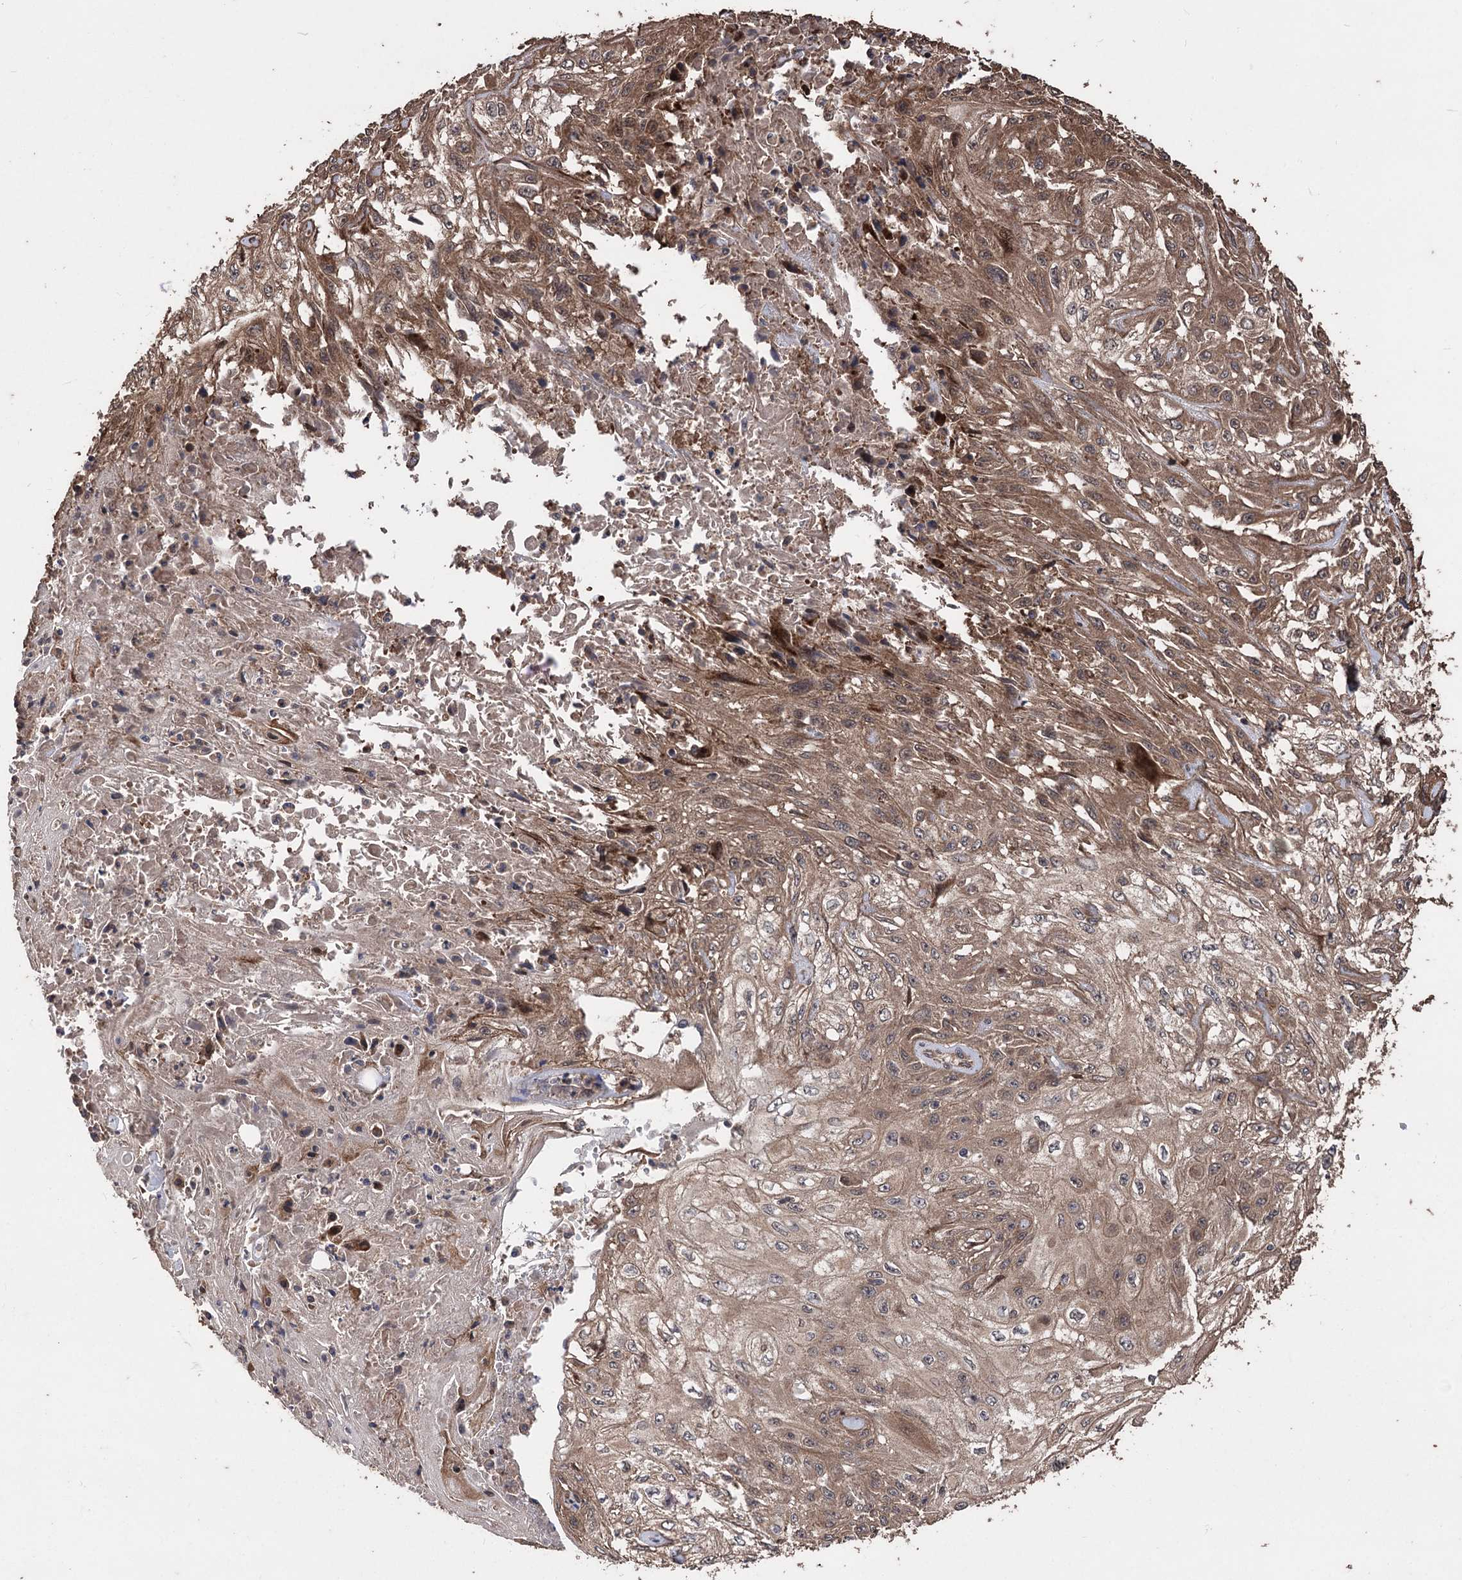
{"staining": {"intensity": "moderate", "quantity": "25%-75%", "location": "cytoplasmic/membranous"}, "tissue": "skin cancer", "cell_type": "Tumor cells", "image_type": "cancer", "snomed": [{"axis": "morphology", "description": "Squamous cell carcinoma, NOS"}, {"axis": "morphology", "description": "Squamous cell carcinoma, metastatic, NOS"}, {"axis": "topography", "description": "Skin"}, {"axis": "topography", "description": "Lymph node"}], "caption": "An immunohistochemistry (IHC) micrograph of neoplastic tissue is shown. Protein staining in brown labels moderate cytoplasmic/membranous positivity in skin cancer (squamous cell carcinoma) within tumor cells. (Brightfield microscopy of DAB IHC at high magnification).", "gene": "RASSF3", "patient": {"sex": "male", "age": 75}}